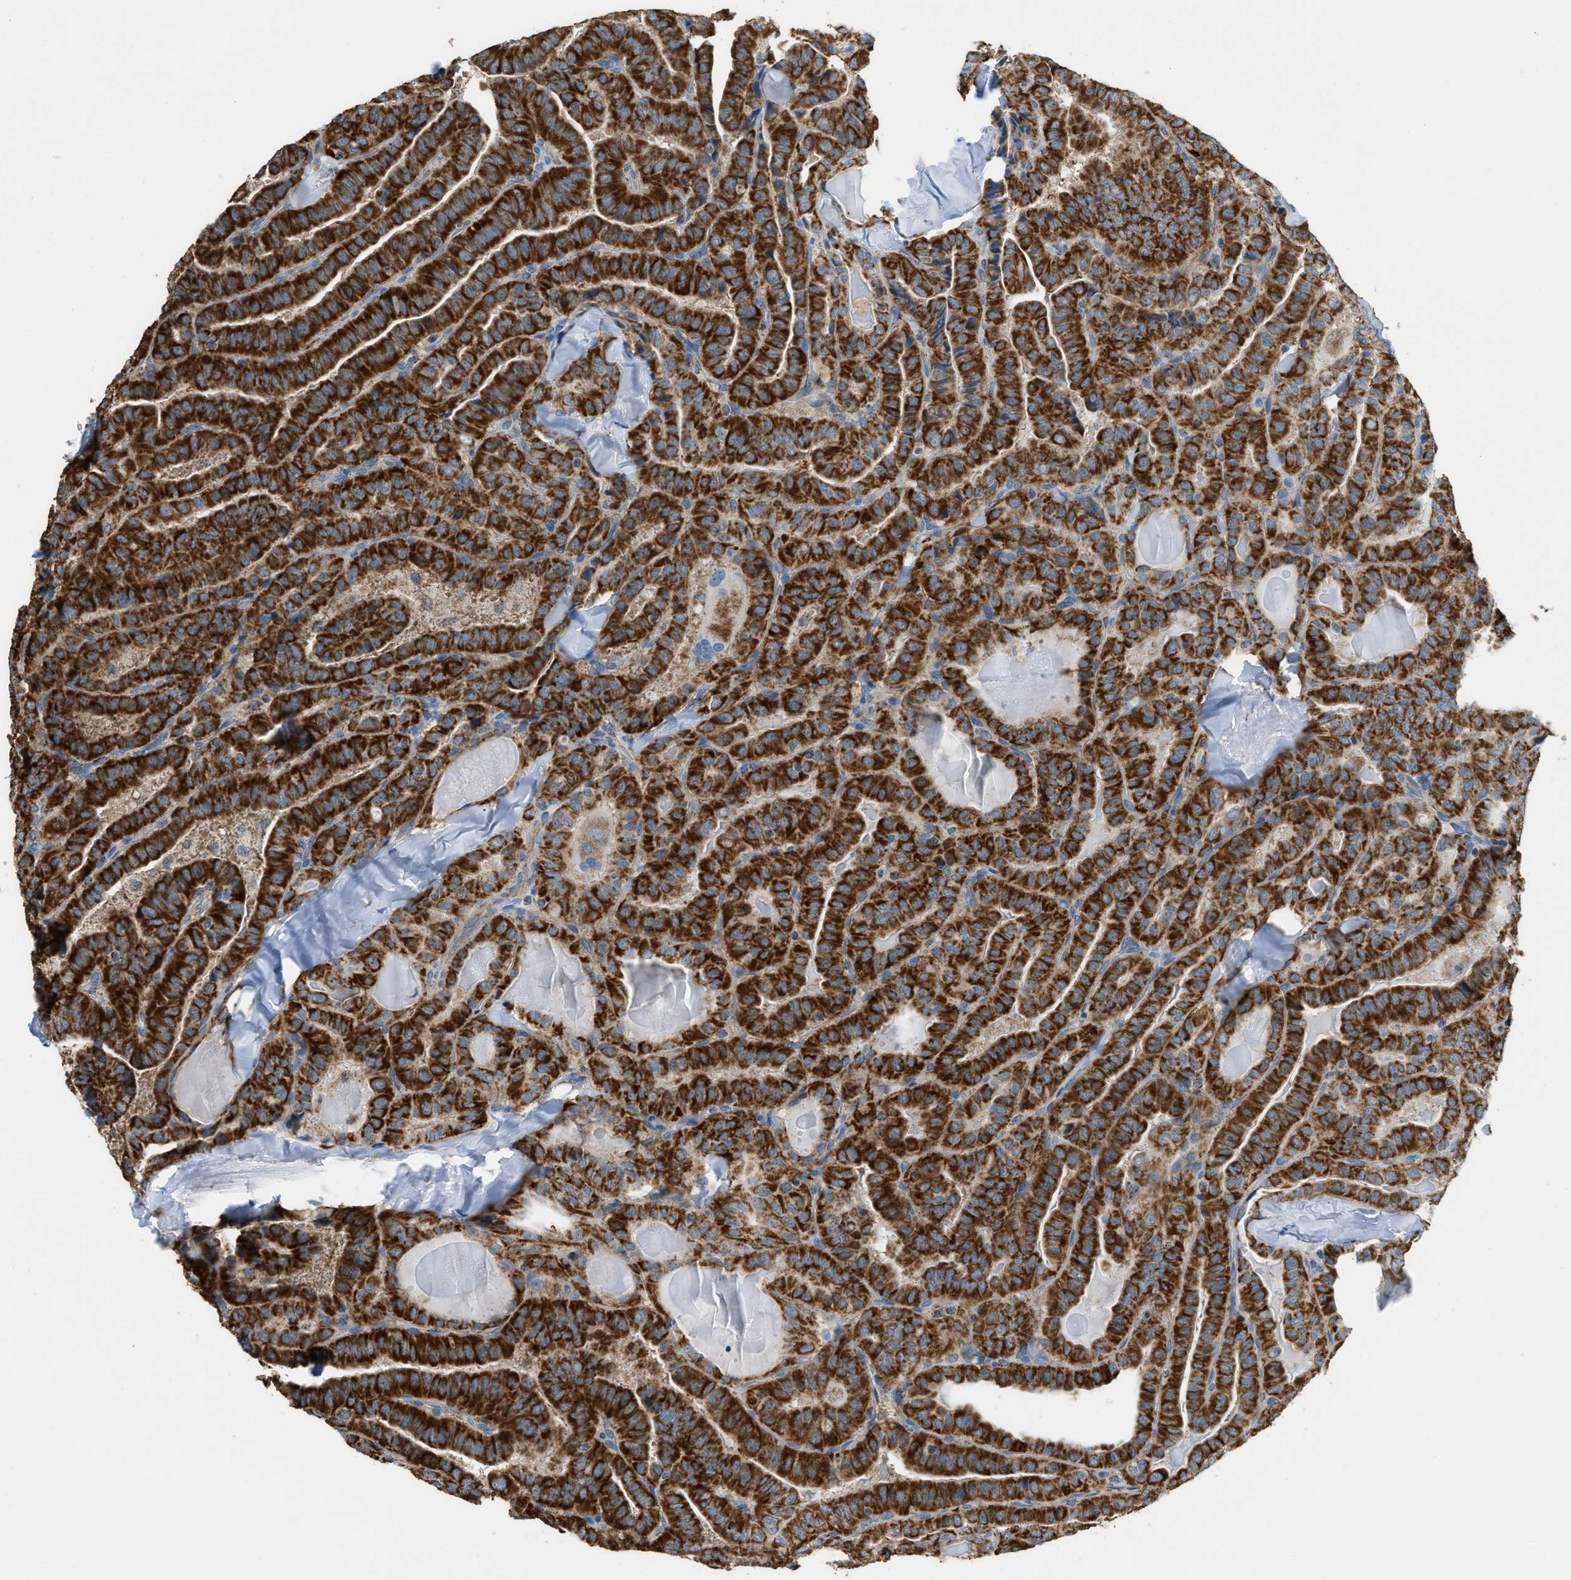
{"staining": {"intensity": "strong", "quantity": ">75%", "location": "cytoplasmic/membranous"}, "tissue": "thyroid cancer", "cell_type": "Tumor cells", "image_type": "cancer", "snomed": [{"axis": "morphology", "description": "Papillary adenocarcinoma, NOS"}, {"axis": "topography", "description": "Thyroid gland"}], "caption": "Tumor cells exhibit high levels of strong cytoplasmic/membranous staining in about >75% of cells in thyroid papillary adenocarcinoma. (IHC, brightfield microscopy, high magnification).", "gene": "ETFB", "patient": {"sex": "male", "age": 77}}